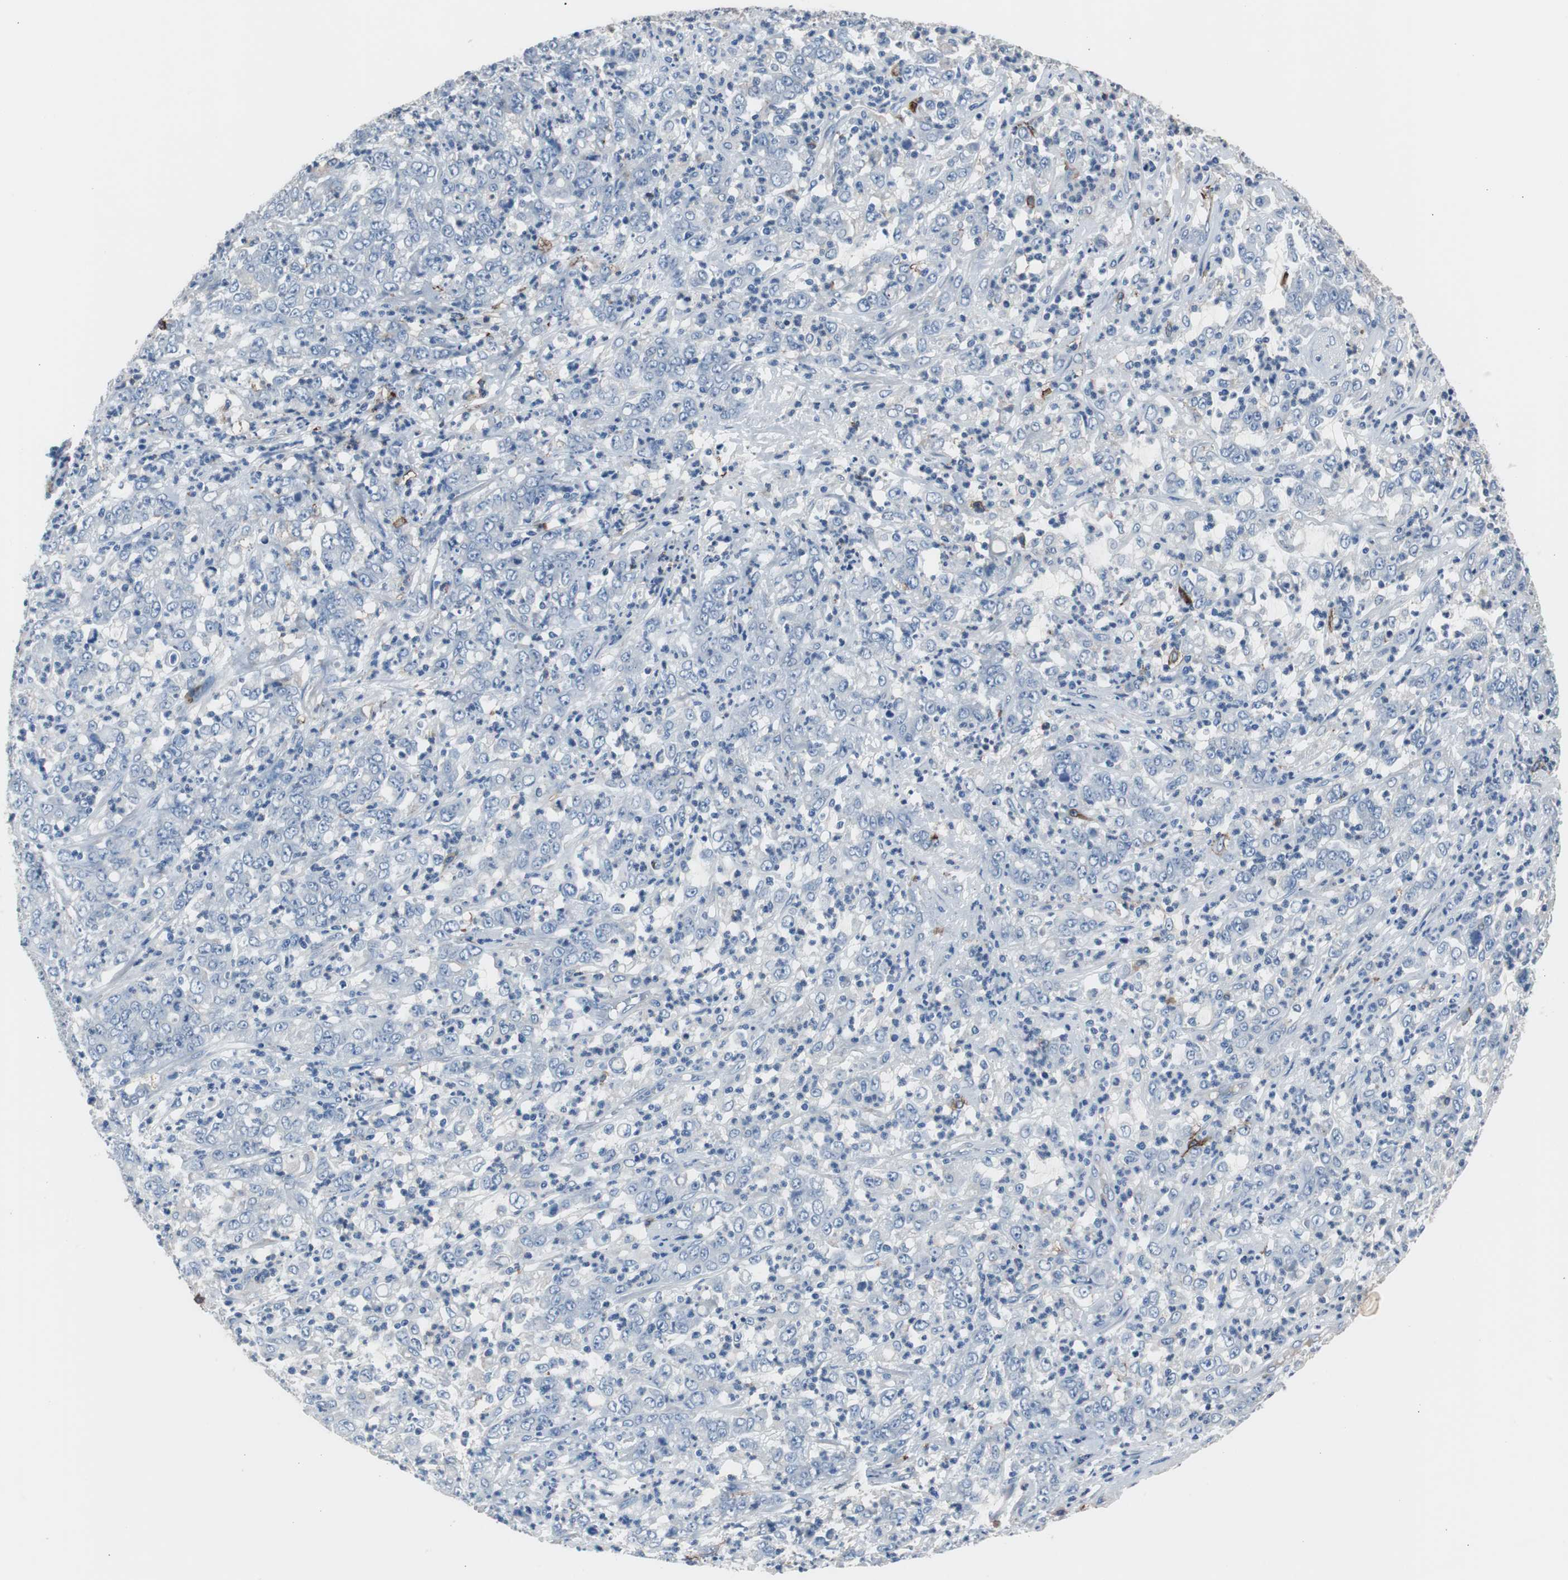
{"staining": {"intensity": "negative", "quantity": "none", "location": "none"}, "tissue": "stomach cancer", "cell_type": "Tumor cells", "image_type": "cancer", "snomed": [{"axis": "morphology", "description": "Adenocarcinoma, NOS"}, {"axis": "topography", "description": "Stomach, lower"}], "caption": "The immunohistochemistry micrograph has no significant staining in tumor cells of stomach cancer (adenocarcinoma) tissue.", "gene": "FCGR2B", "patient": {"sex": "female", "age": 71}}